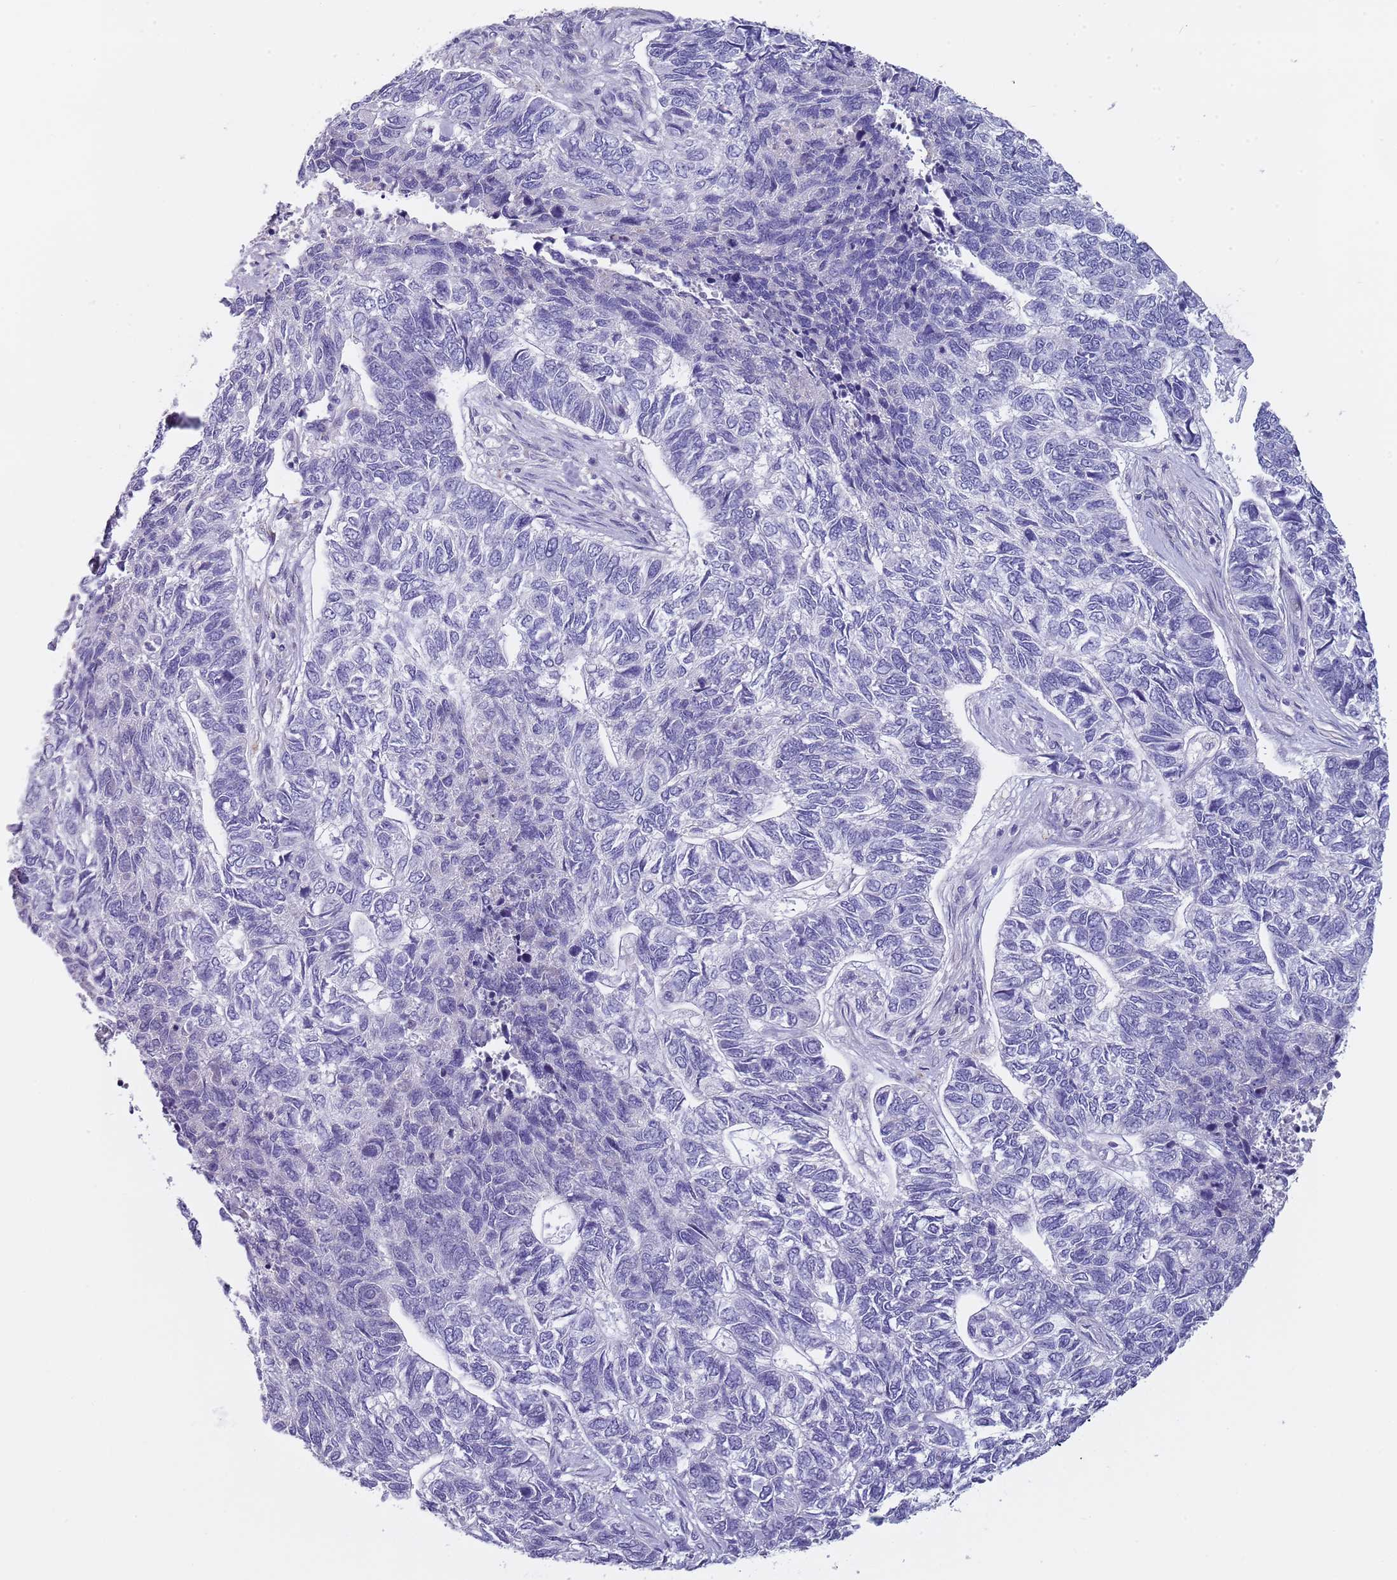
{"staining": {"intensity": "negative", "quantity": "none", "location": "none"}, "tissue": "skin cancer", "cell_type": "Tumor cells", "image_type": "cancer", "snomed": [{"axis": "morphology", "description": "Basal cell carcinoma"}, {"axis": "topography", "description": "Skin"}], "caption": "Immunohistochemistry (IHC) image of neoplastic tissue: human skin cancer (basal cell carcinoma) stained with DAB (3,3'-diaminobenzidine) reveals no significant protein staining in tumor cells.", "gene": "MAN1C1", "patient": {"sex": "female", "age": 65}}